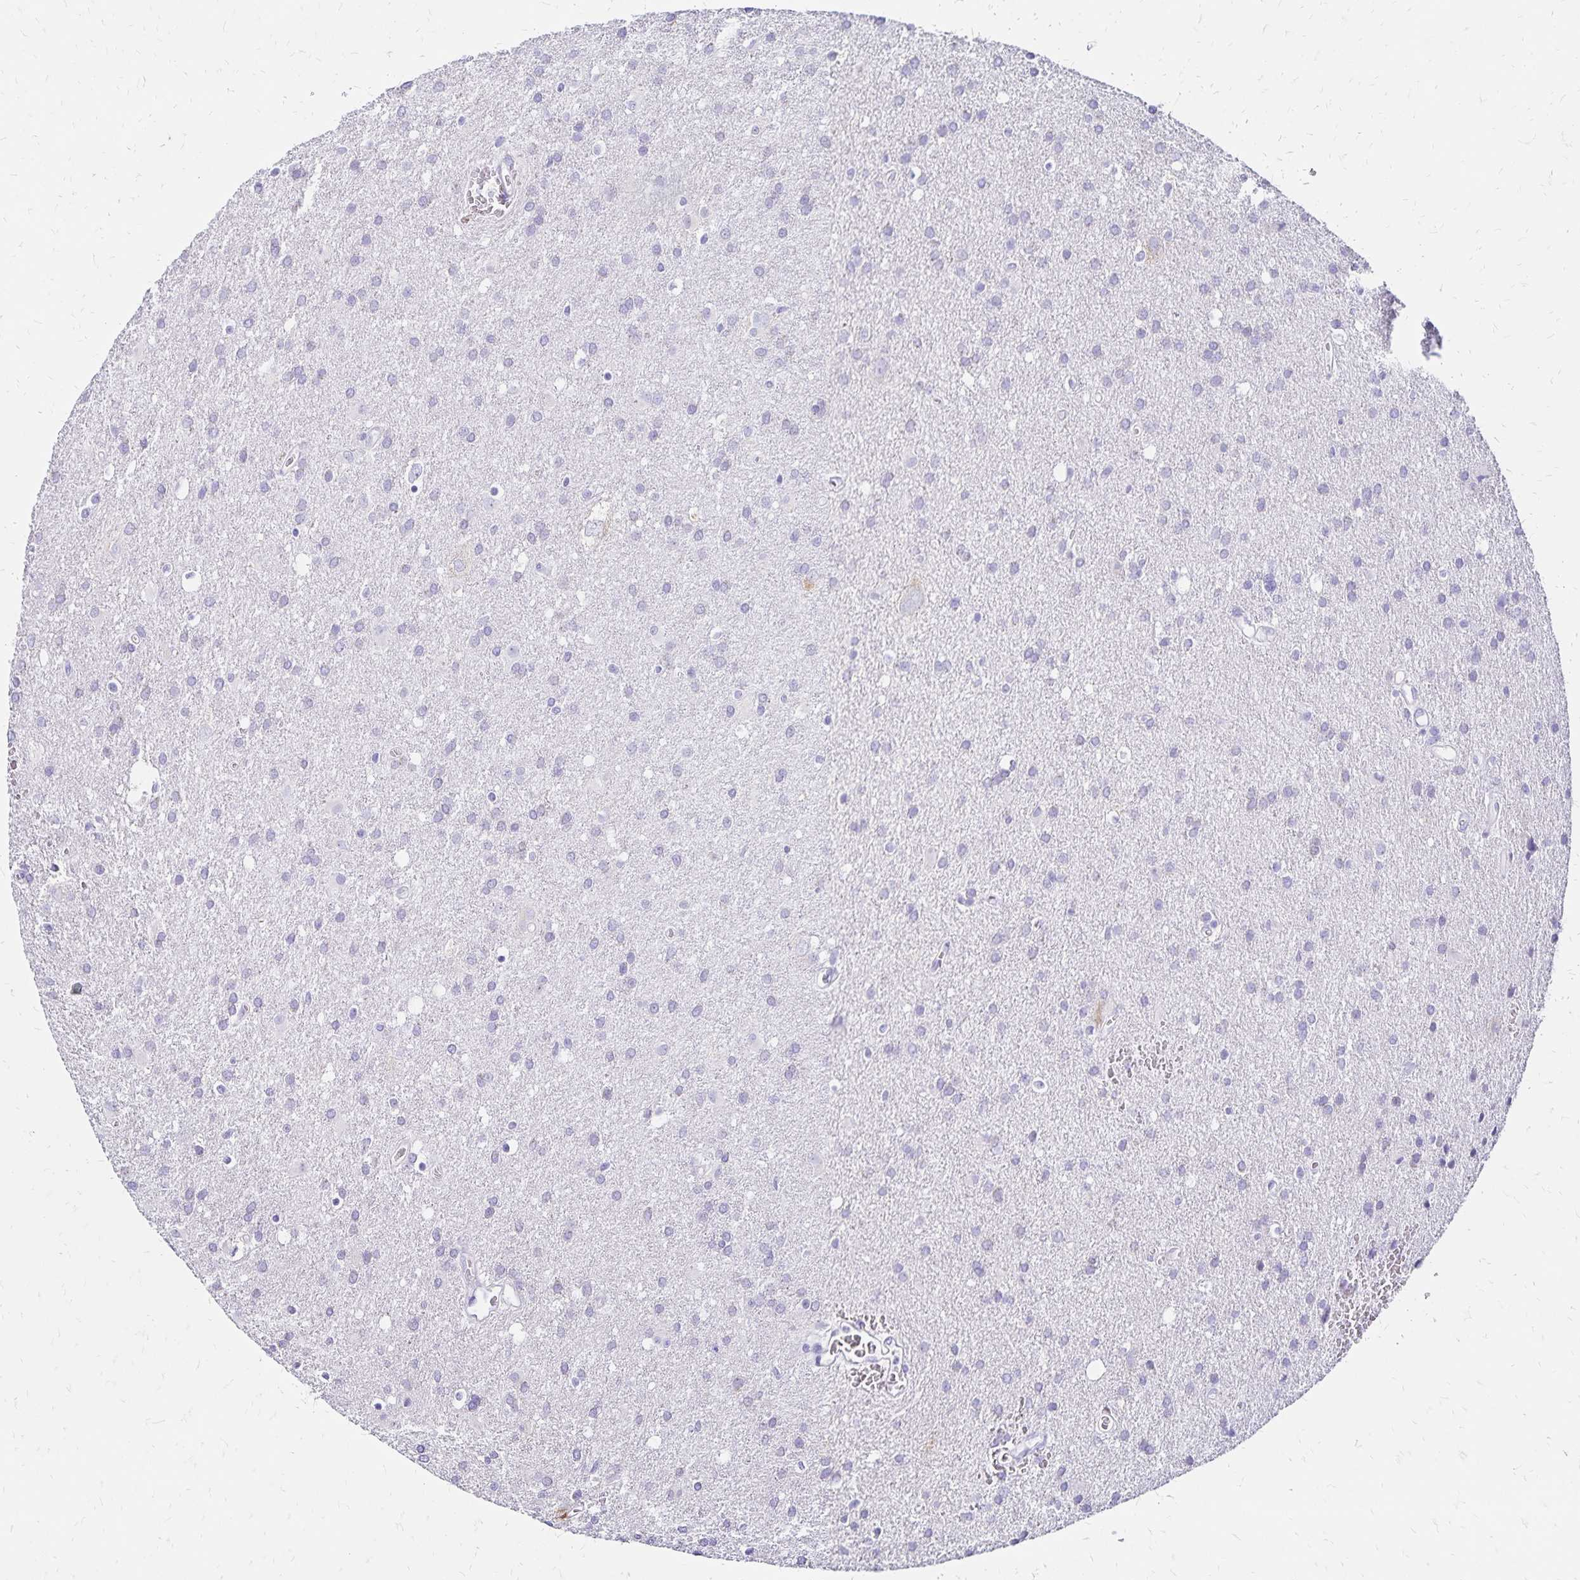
{"staining": {"intensity": "negative", "quantity": "none", "location": "none"}, "tissue": "glioma", "cell_type": "Tumor cells", "image_type": "cancer", "snomed": [{"axis": "morphology", "description": "Glioma, malignant, Low grade"}, {"axis": "topography", "description": "Brain"}], "caption": "The photomicrograph shows no staining of tumor cells in low-grade glioma (malignant).", "gene": "LIN28B", "patient": {"sex": "male", "age": 66}}